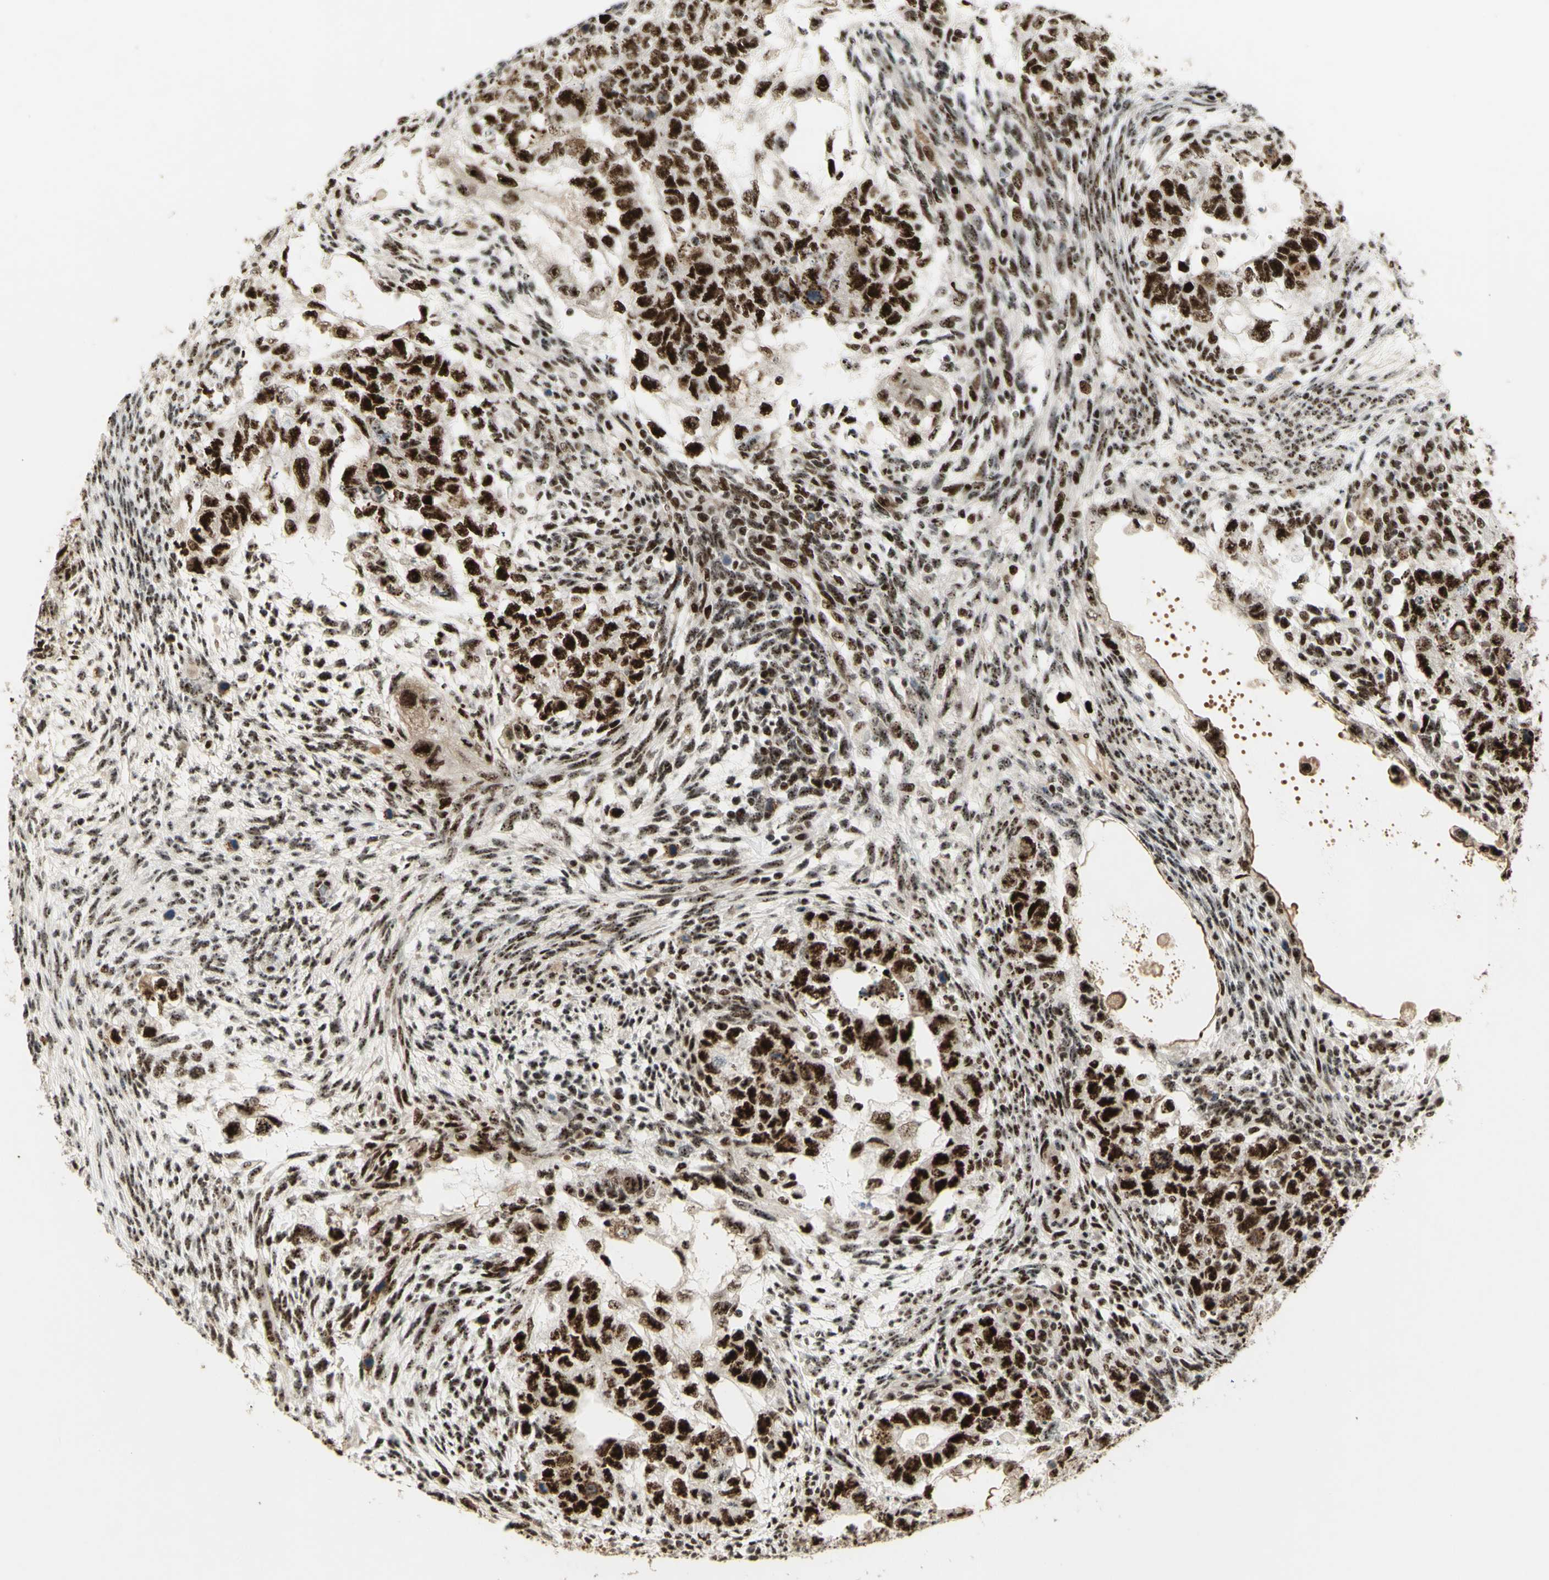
{"staining": {"intensity": "strong", "quantity": ">75%", "location": "nuclear"}, "tissue": "testis cancer", "cell_type": "Tumor cells", "image_type": "cancer", "snomed": [{"axis": "morphology", "description": "Normal tissue, NOS"}, {"axis": "morphology", "description": "Carcinoma, Embryonal, NOS"}, {"axis": "topography", "description": "Testis"}], "caption": "Approximately >75% of tumor cells in embryonal carcinoma (testis) show strong nuclear protein expression as visualized by brown immunohistochemical staining.", "gene": "DHX9", "patient": {"sex": "male", "age": 36}}